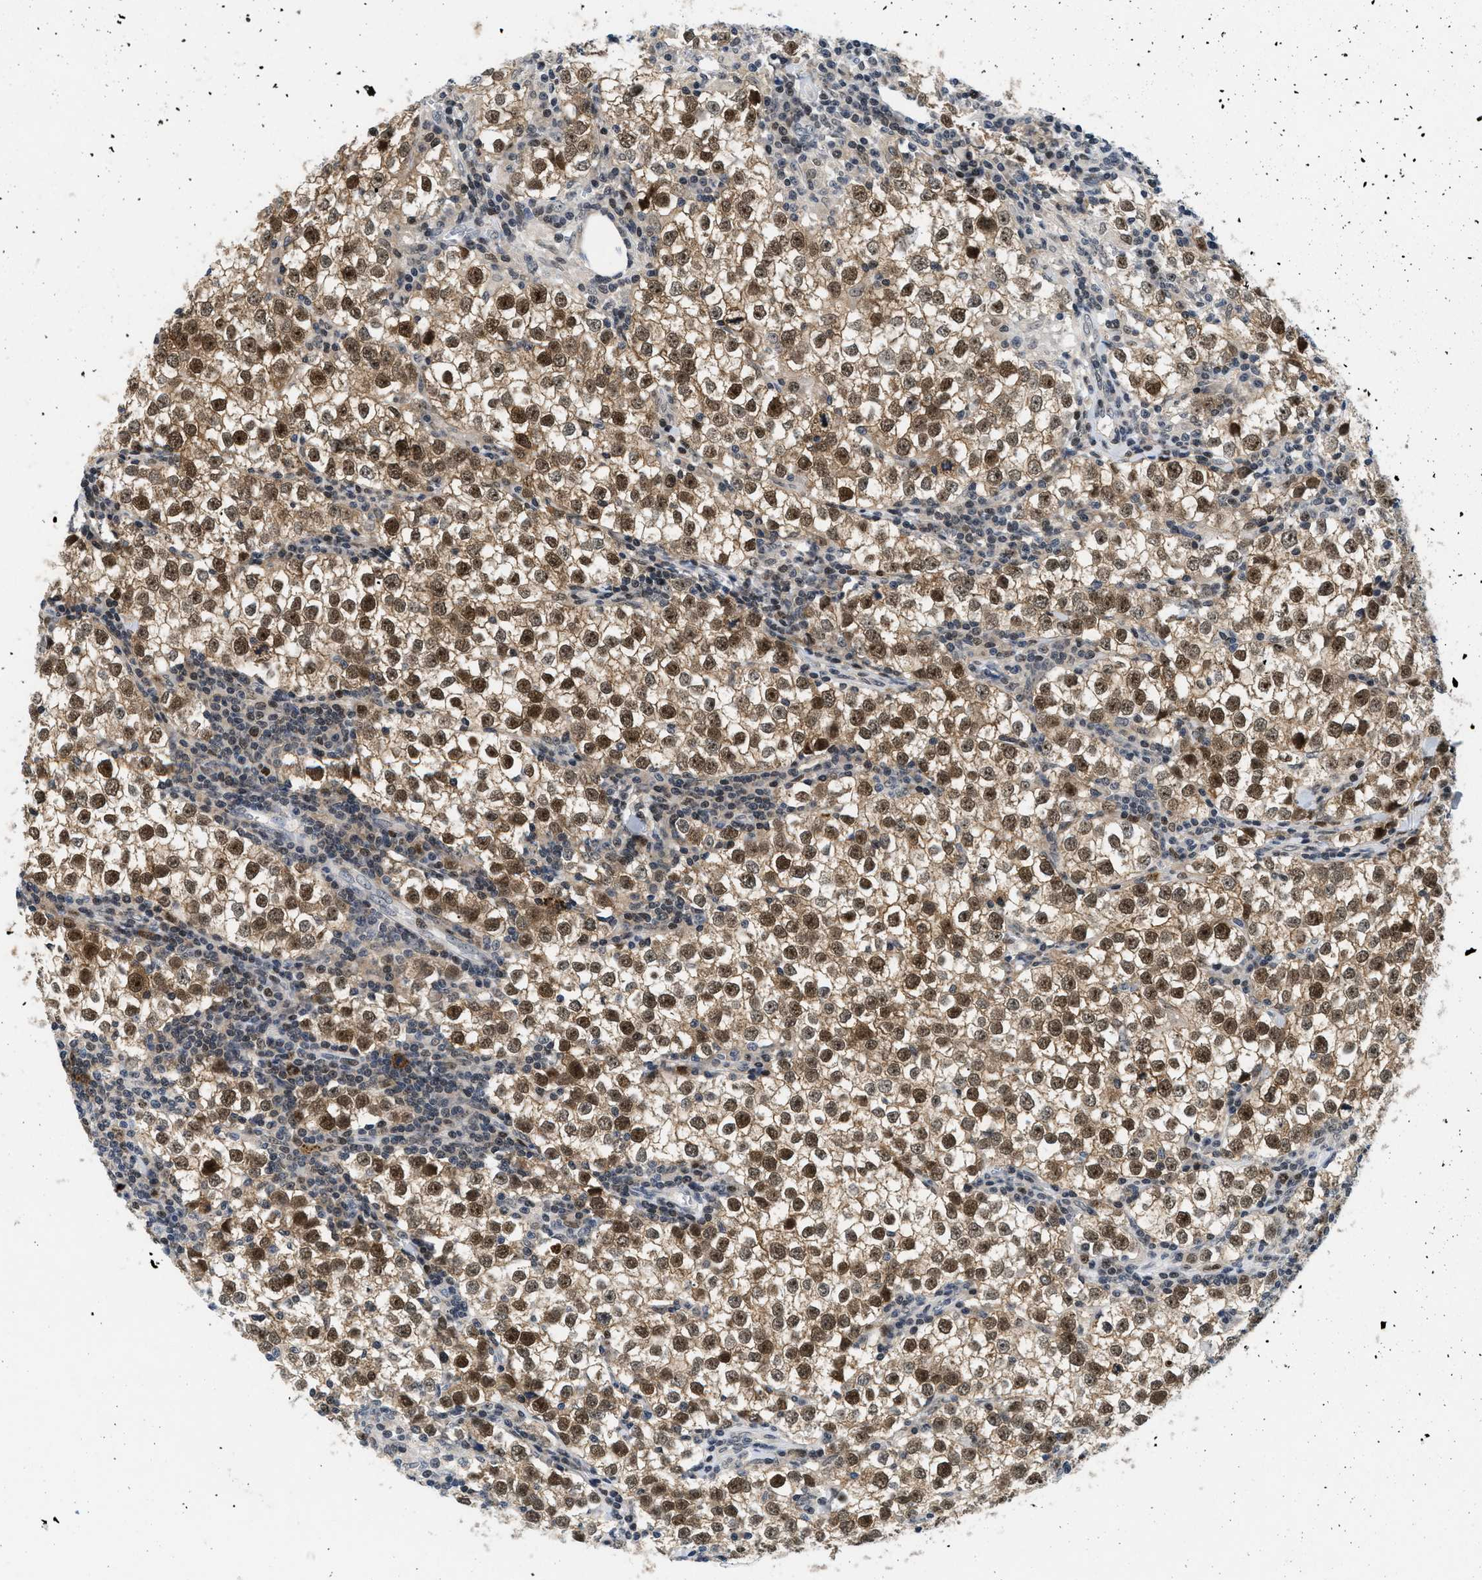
{"staining": {"intensity": "moderate", "quantity": ">75%", "location": "cytoplasmic/membranous,nuclear"}, "tissue": "testis cancer", "cell_type": "Tumor cells", "image_type": "cancer", "snomed": [{"axis": "morphology", "description": "Seminoma, NOS"}, {"axis": "morphology", "description": "Carcinoma, Embryonal, NOS"}, {"axis": "topography", "description": "Testis"}], "caption": "Immunohistochemical staining of seminoma (testis) exhibits moderate cytoplasmic/membranous and nuclear protein expression in approximately >75% of tumor cells.", "gene": "PITHD1", "patient": {"sex": "male", "age": 36}}